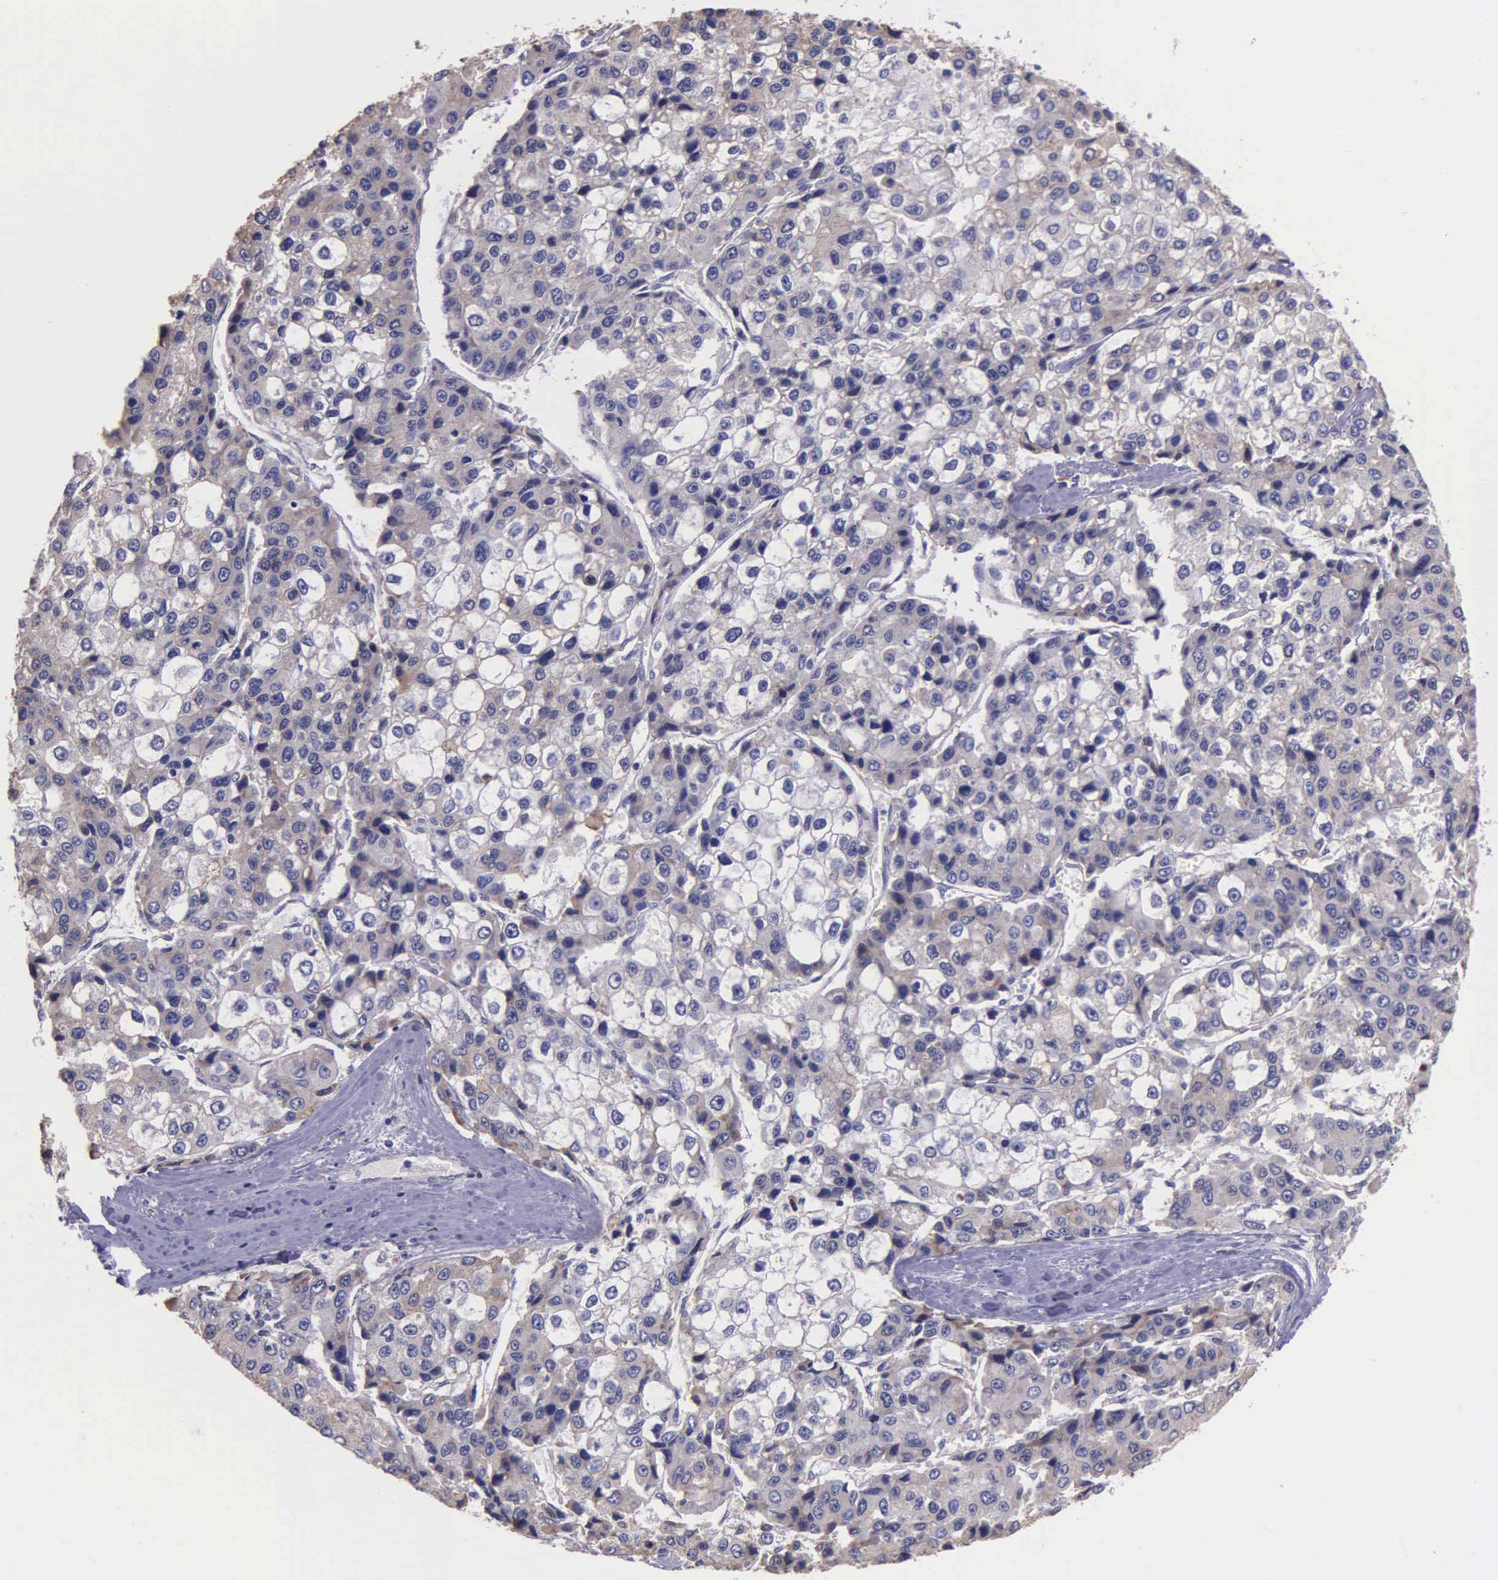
{"staining": {"intensity": "negative", "quantity": "none", "location": "none"}, "tissue": "liver cancer", "cell_type": "Tumor cells", "image_type": "cancer", "snomed": [{"axis": "morphology", "description": "Carcinoma, Hepatocellular, NOS"}, {"axis": "topography", "description": "Liver"}], "caption": "Immunohistochemistry histopathology image of liver cancer (hepatocellular carcinoma) stained for a protein (brown), which displays no staining in tumor cells.", "gene": "ZC3H12B", "patient": {"sex": "female", "age": 66}}